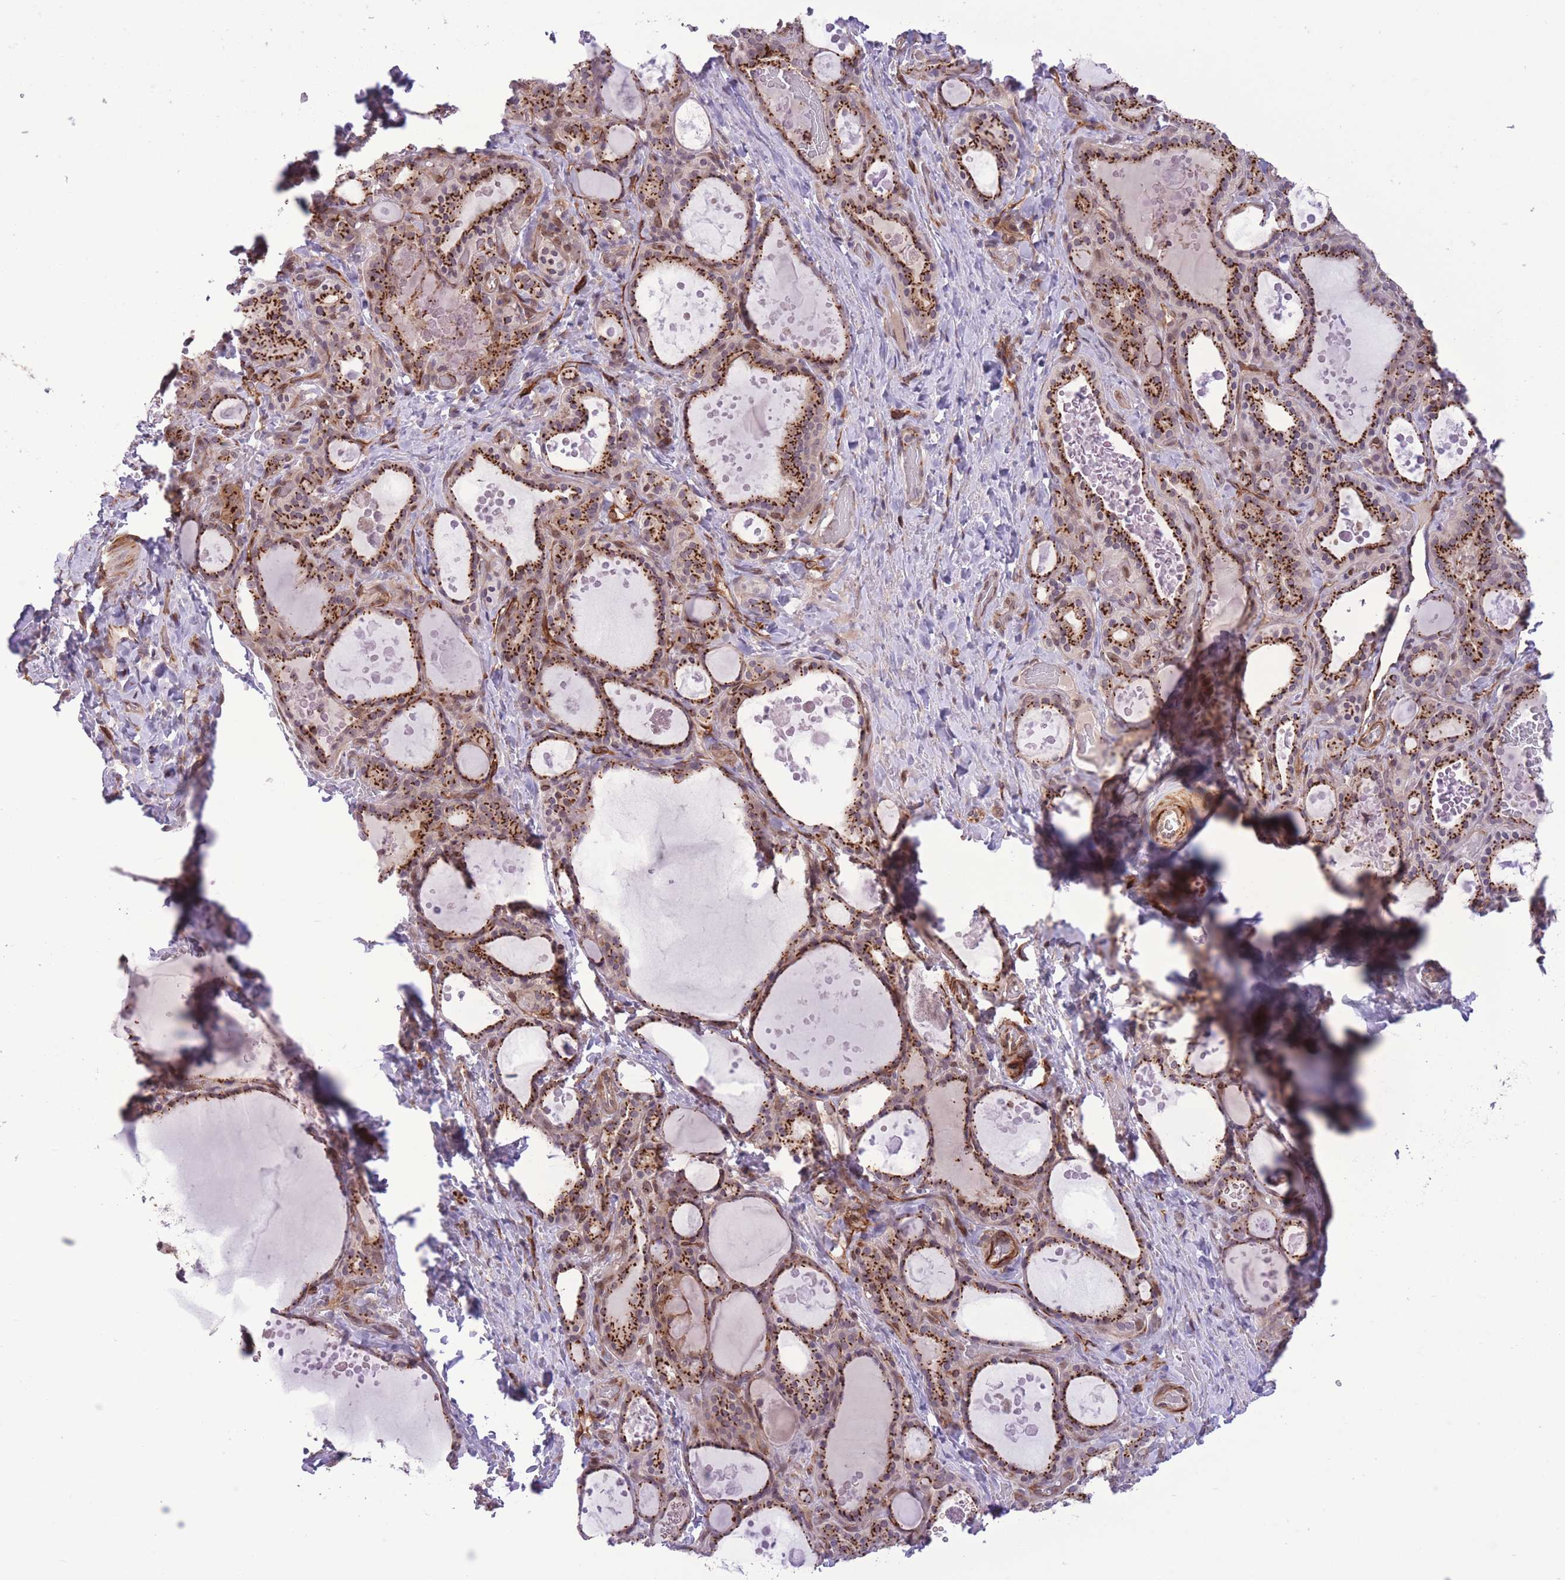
{"staining": {"intensity": "strong", "quantity": "25%-75%", "location": "cytoplasmic/membranous"}, "tissue": "thyroid gland", "cell_type": "Glandular cells", "image_type": "normal", "snomed": [{"axis": "morphology", "description": "Normal tissue, NOS"}, {"axis": "topography", "description": "Thyroid gland"}], "caption": "Immunohistochemistry photomicrograph of unremarkable thyroid gland: human thyroid gland stained using immunohistochemistry shows high levels of strong protein expression localized specifically in the cytoplasmic/membranous of glandular cells, appearing as a cytoplasmic/membranous brown color.", "gene": "ZBED5", "patient": {"sex": "female", "age": 46}}